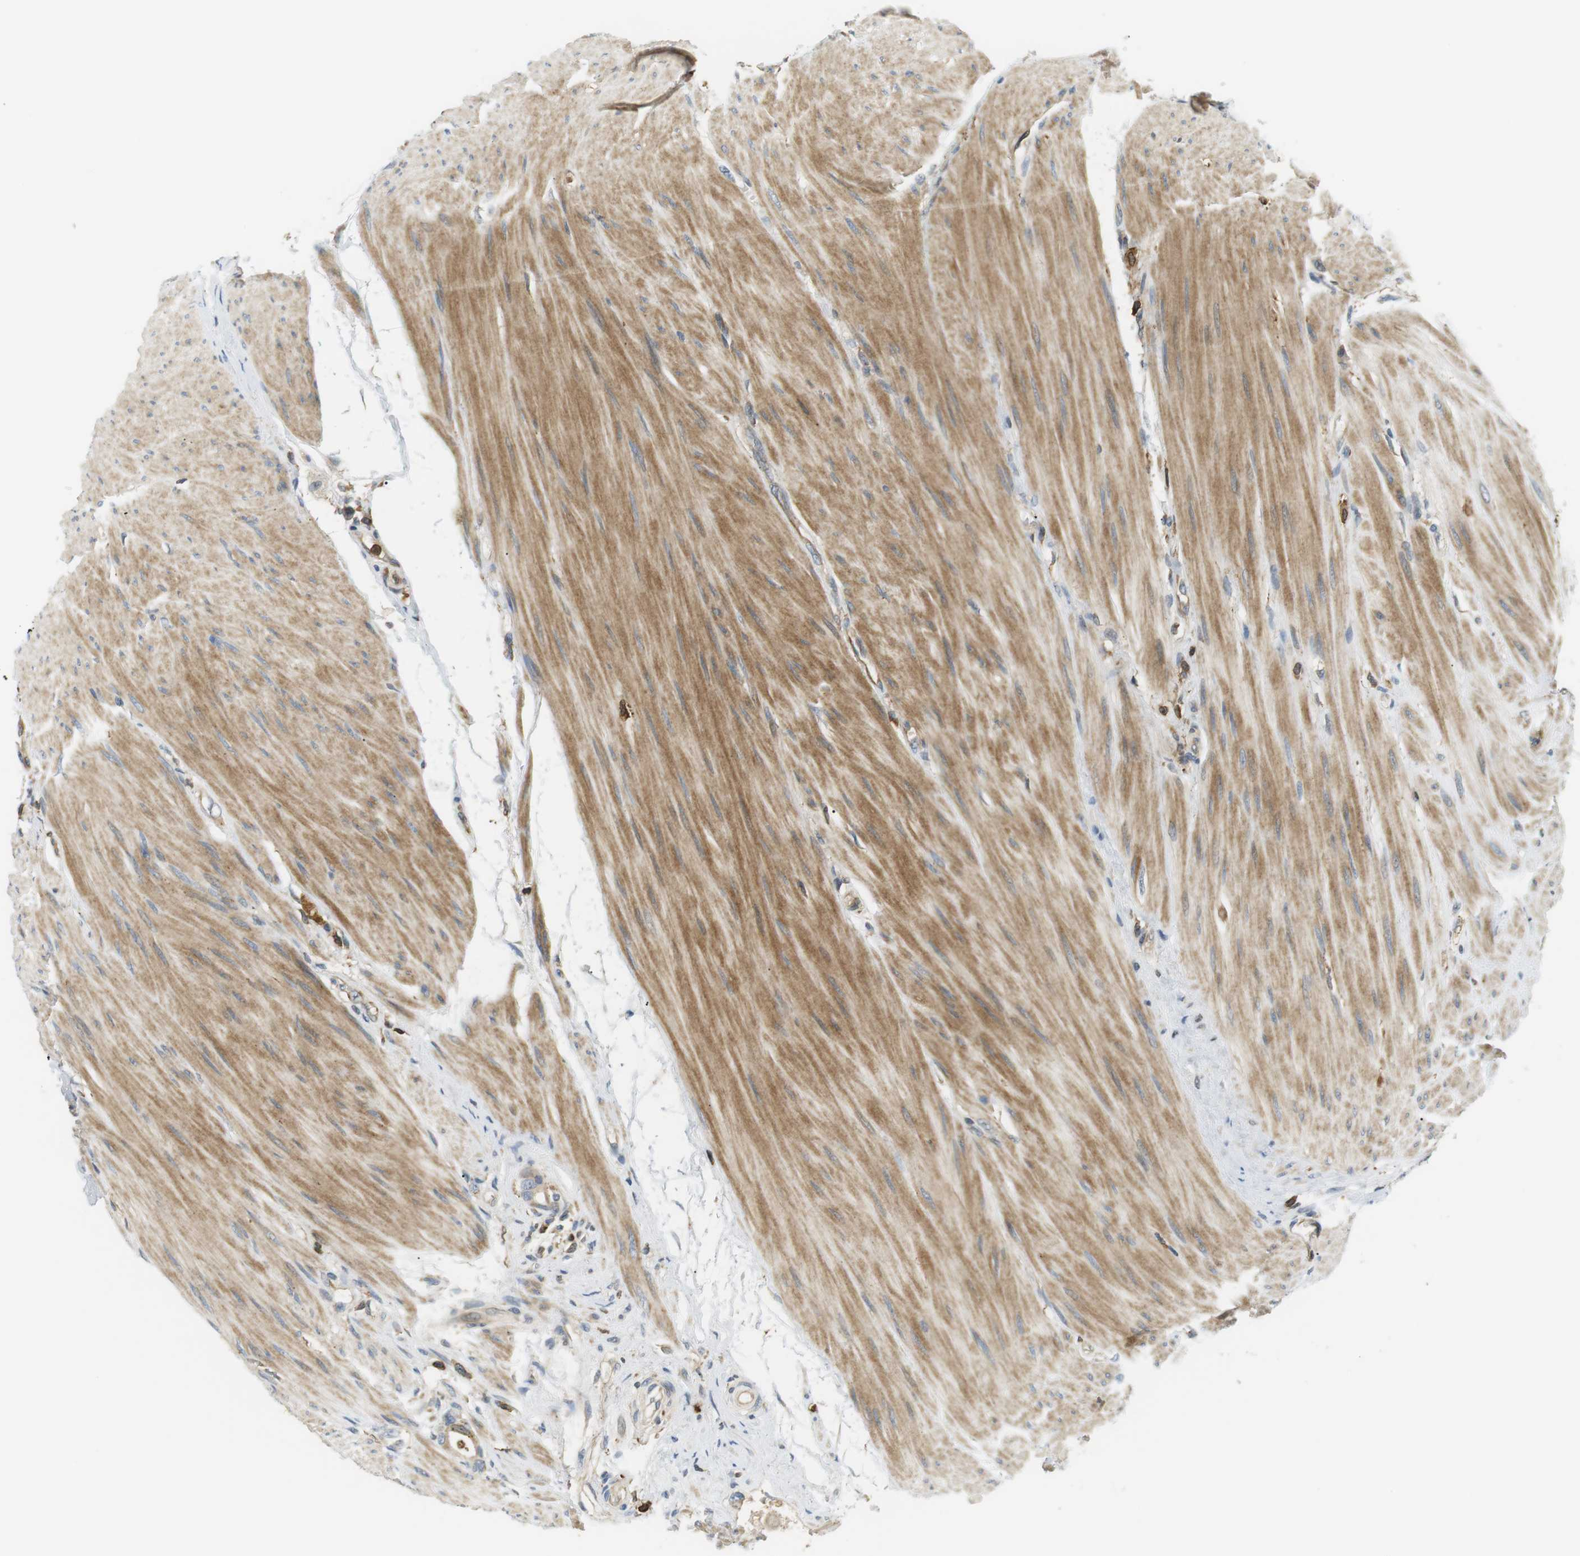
{"staining": {"intensity": "weak", "quantity": ">75%", "location": "cytoplasmic/membranous"}, "tissue": "colorectal cancer", "cell_type": "Tumor cells", "image_type": "cancer", "snomed": [{"axis": "morphology", "description": "Adenocarcinoma, NOS"}, {"axis": "topography", "description": "Rectum"}], "caption": "Colorectal adenocarcinoma tissue demonstrates weak cytoplasmic/membranous positivity in about >75% of tumor cells", "gene": "P2RY1", "patient": {"sex": "male", "age": 51}}